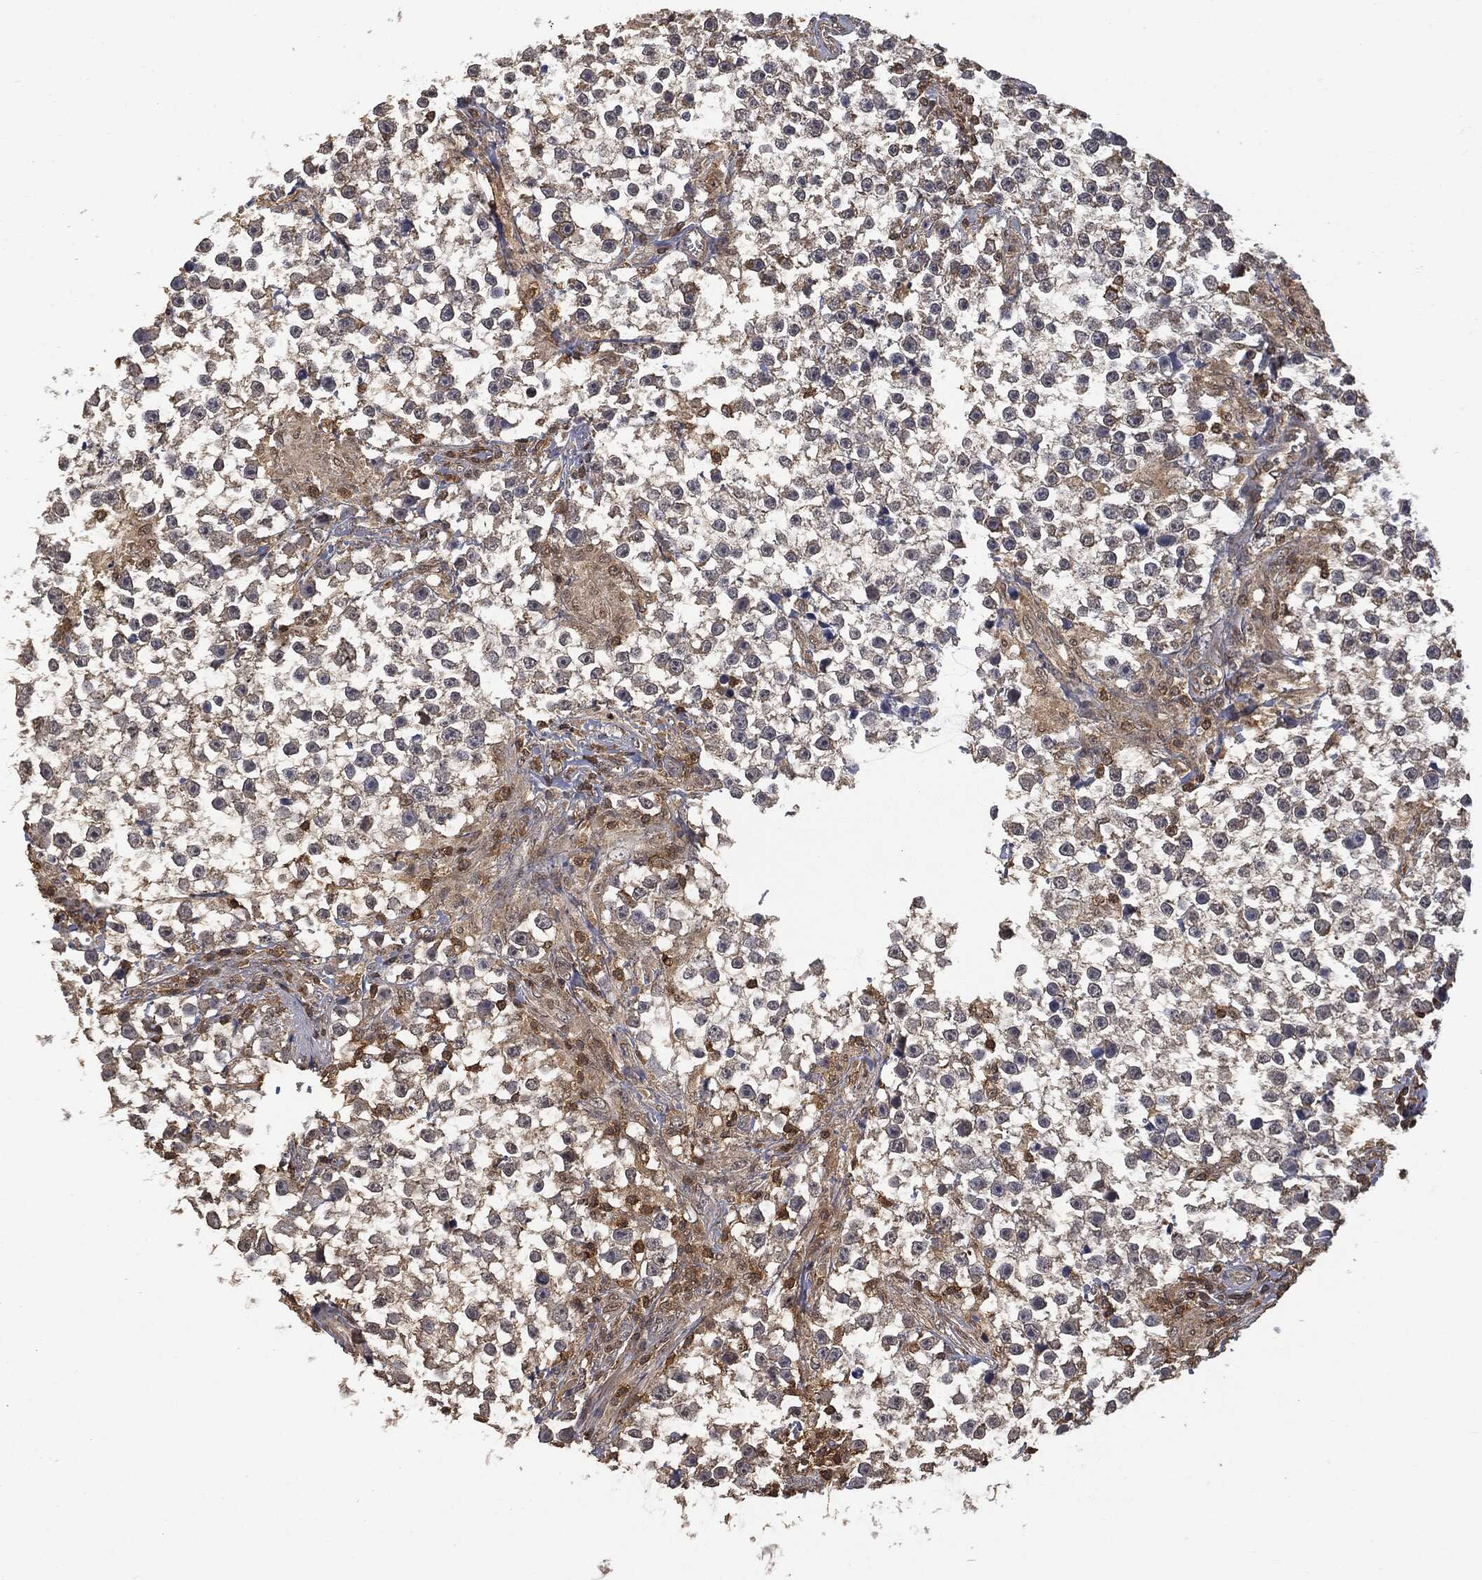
{"staining": {"intensity": "strong", "quantity": "<25%", "location": "cytoplasmic/membranous"}, "tissue": "testis cancer", "cell_type": "Tumor cells", "image_type": "cancer", "snomed": [{"axis": "morphology", "description": "Seminoma, NOS"}, {"axis": "topography", "description": "Testis"}], "caption": "Human seminoma (testis) stained for a protein (brown) exhibits strong cytoplasmic/membranous positive staining in approximately <25% of tumor cells.", "gene": "PSMB10", "patient": {"sex": "male", "age": 59}}